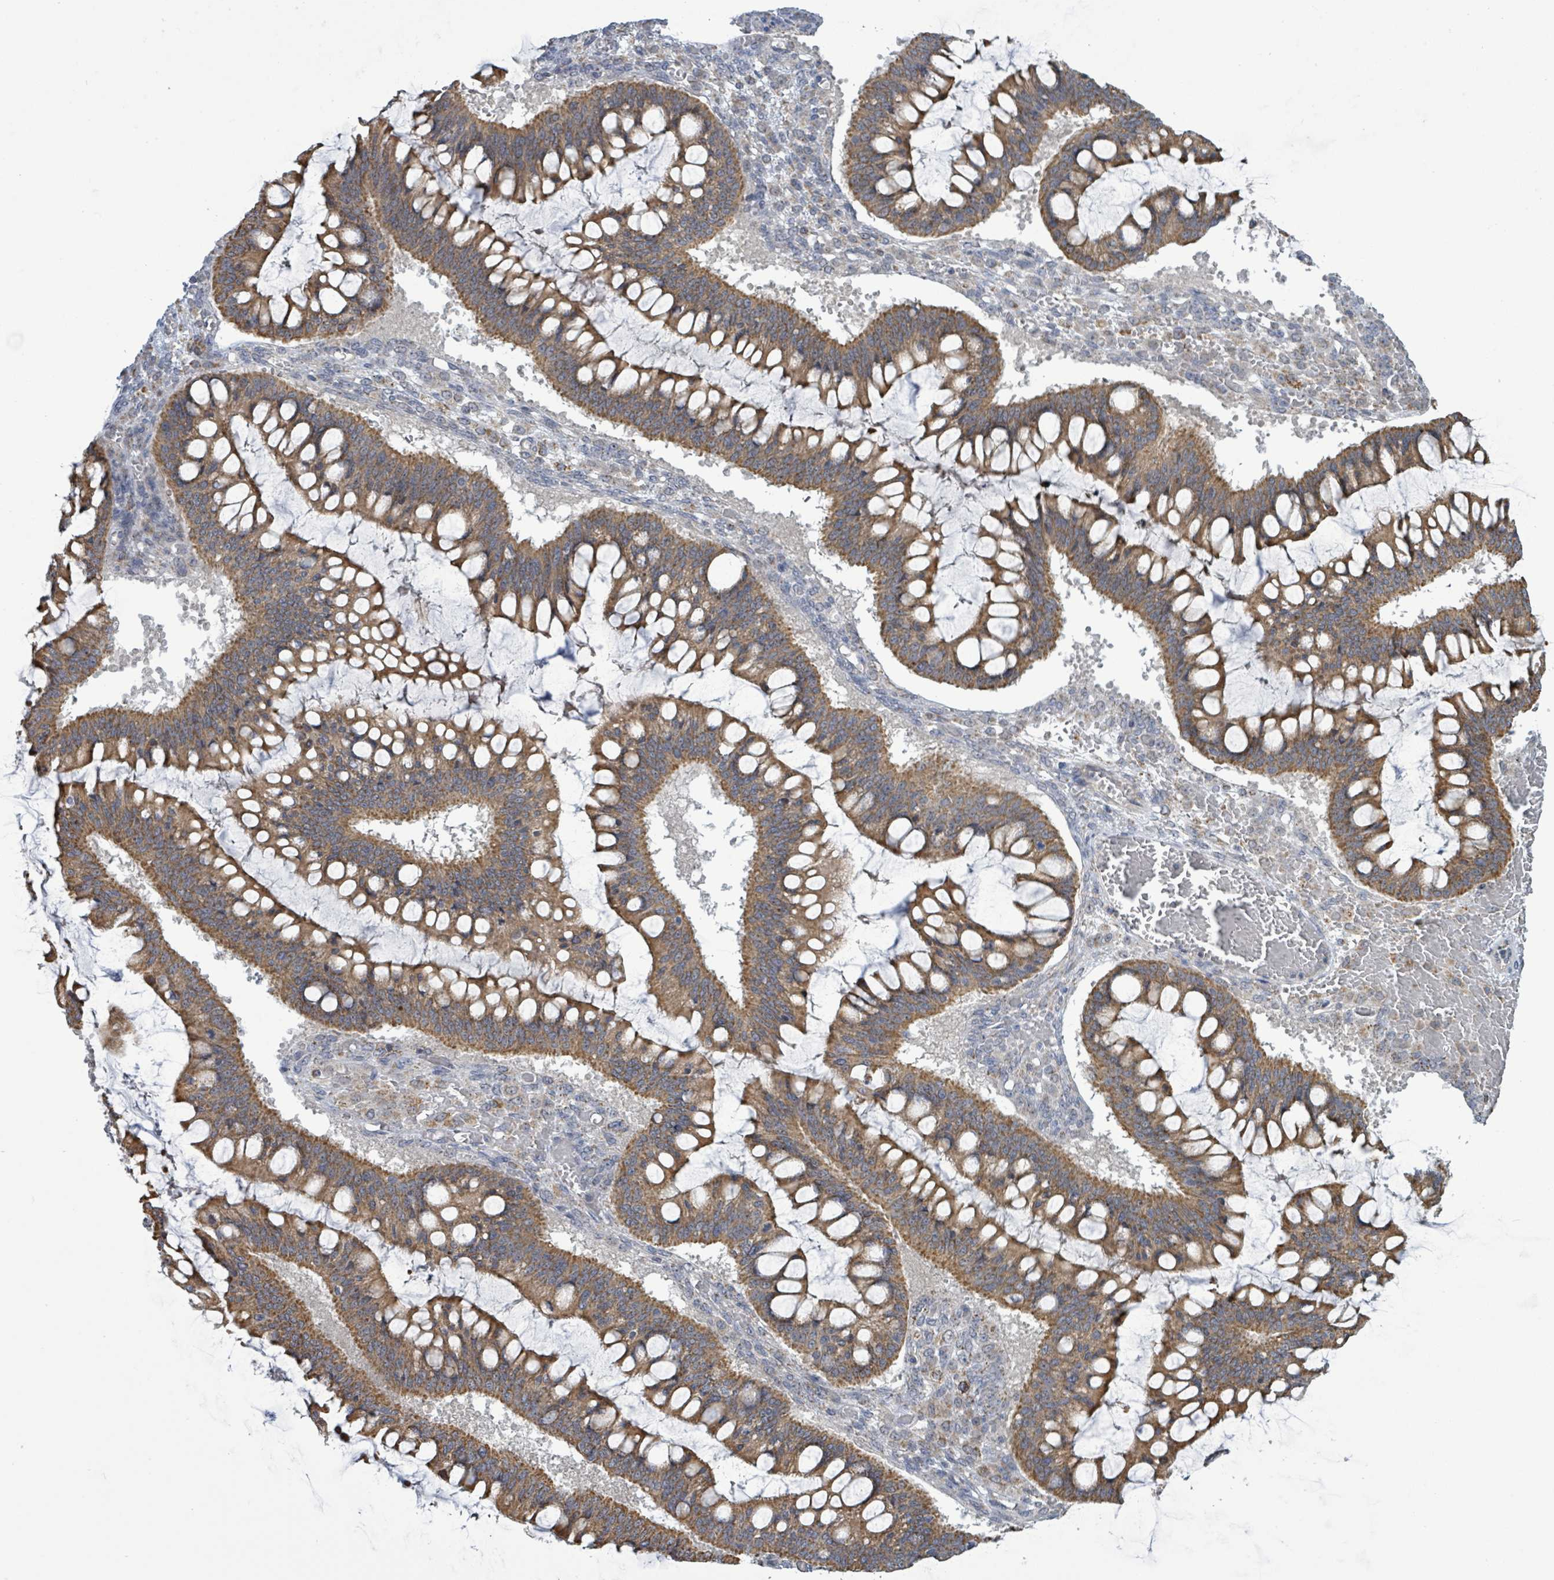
{"staining": {"intensity": "moderate", "quantity": ">75%", "location": "cytoplasmic/membranous"}, "tissue": "ovarian cancer", "cell_type": "Tumor cells", "image_type": "cancer", "snomed": [{"axis": "morphology", "description": "Cystadenocarcinoma, mucinous, NOS"}, {"axis": "topography", "description": "Ovary"}], "caption": "Immunohistochemical staining of human ovarian cancer (mucinous cystadenocarcinoma) displays medium levels of moderate cytoplasmic/membranous protein expression in about >75% of tumor cells. The protein is stained brown, and the nuclei are stained in blue (DAB IHC with brightfield microscopy, high magnification).", "gene": "COQ10B", "patient": {"sex": "female", "age": 73}}